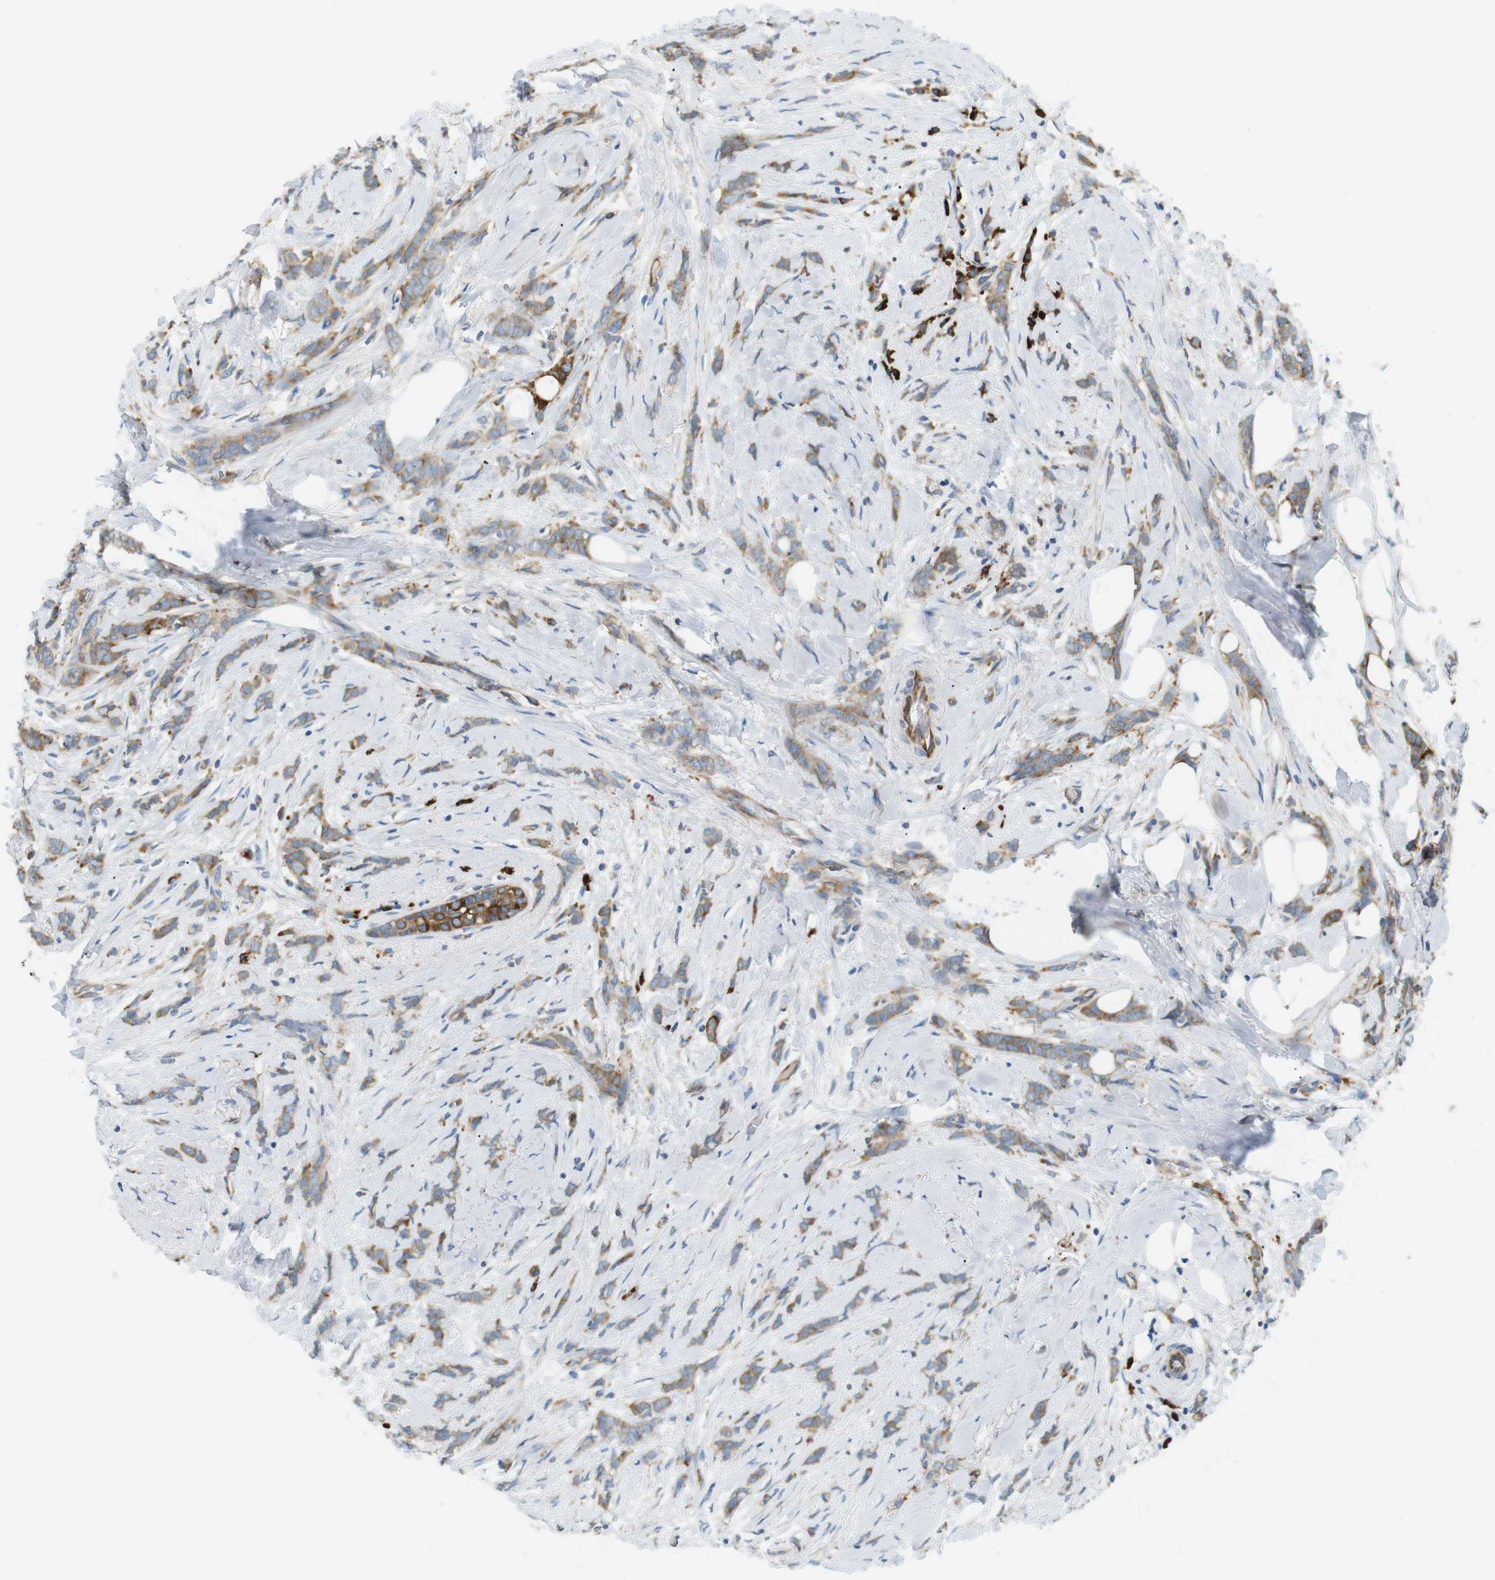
{"staining": {"intensity": "moderate", "quantity": ">75%", "location": "cytoplasmic/membranous"}, "tissue": "breast cancer", "cell_type": "Tumor cells", "image_type": "cancer", "snomed": [{"axis": "morphology", "description": "Lobular carcinoma, in situ"}, {"axis": "morphology", "description": "Lobular carcinoma"}, {"axis": "topography", "description": "Breast"}], "caption": "Immunohistochemistry (IHC) micrograph of human breast cancer (lobular carcinoma) stained for a protein (brown), which demonstrates medium levels of moderate cytoplasmic/membranous positivity in approximately >75% of tumor cells.", "gene": "TMEM200A", "patient": {"sex": "female", "age": 41}}